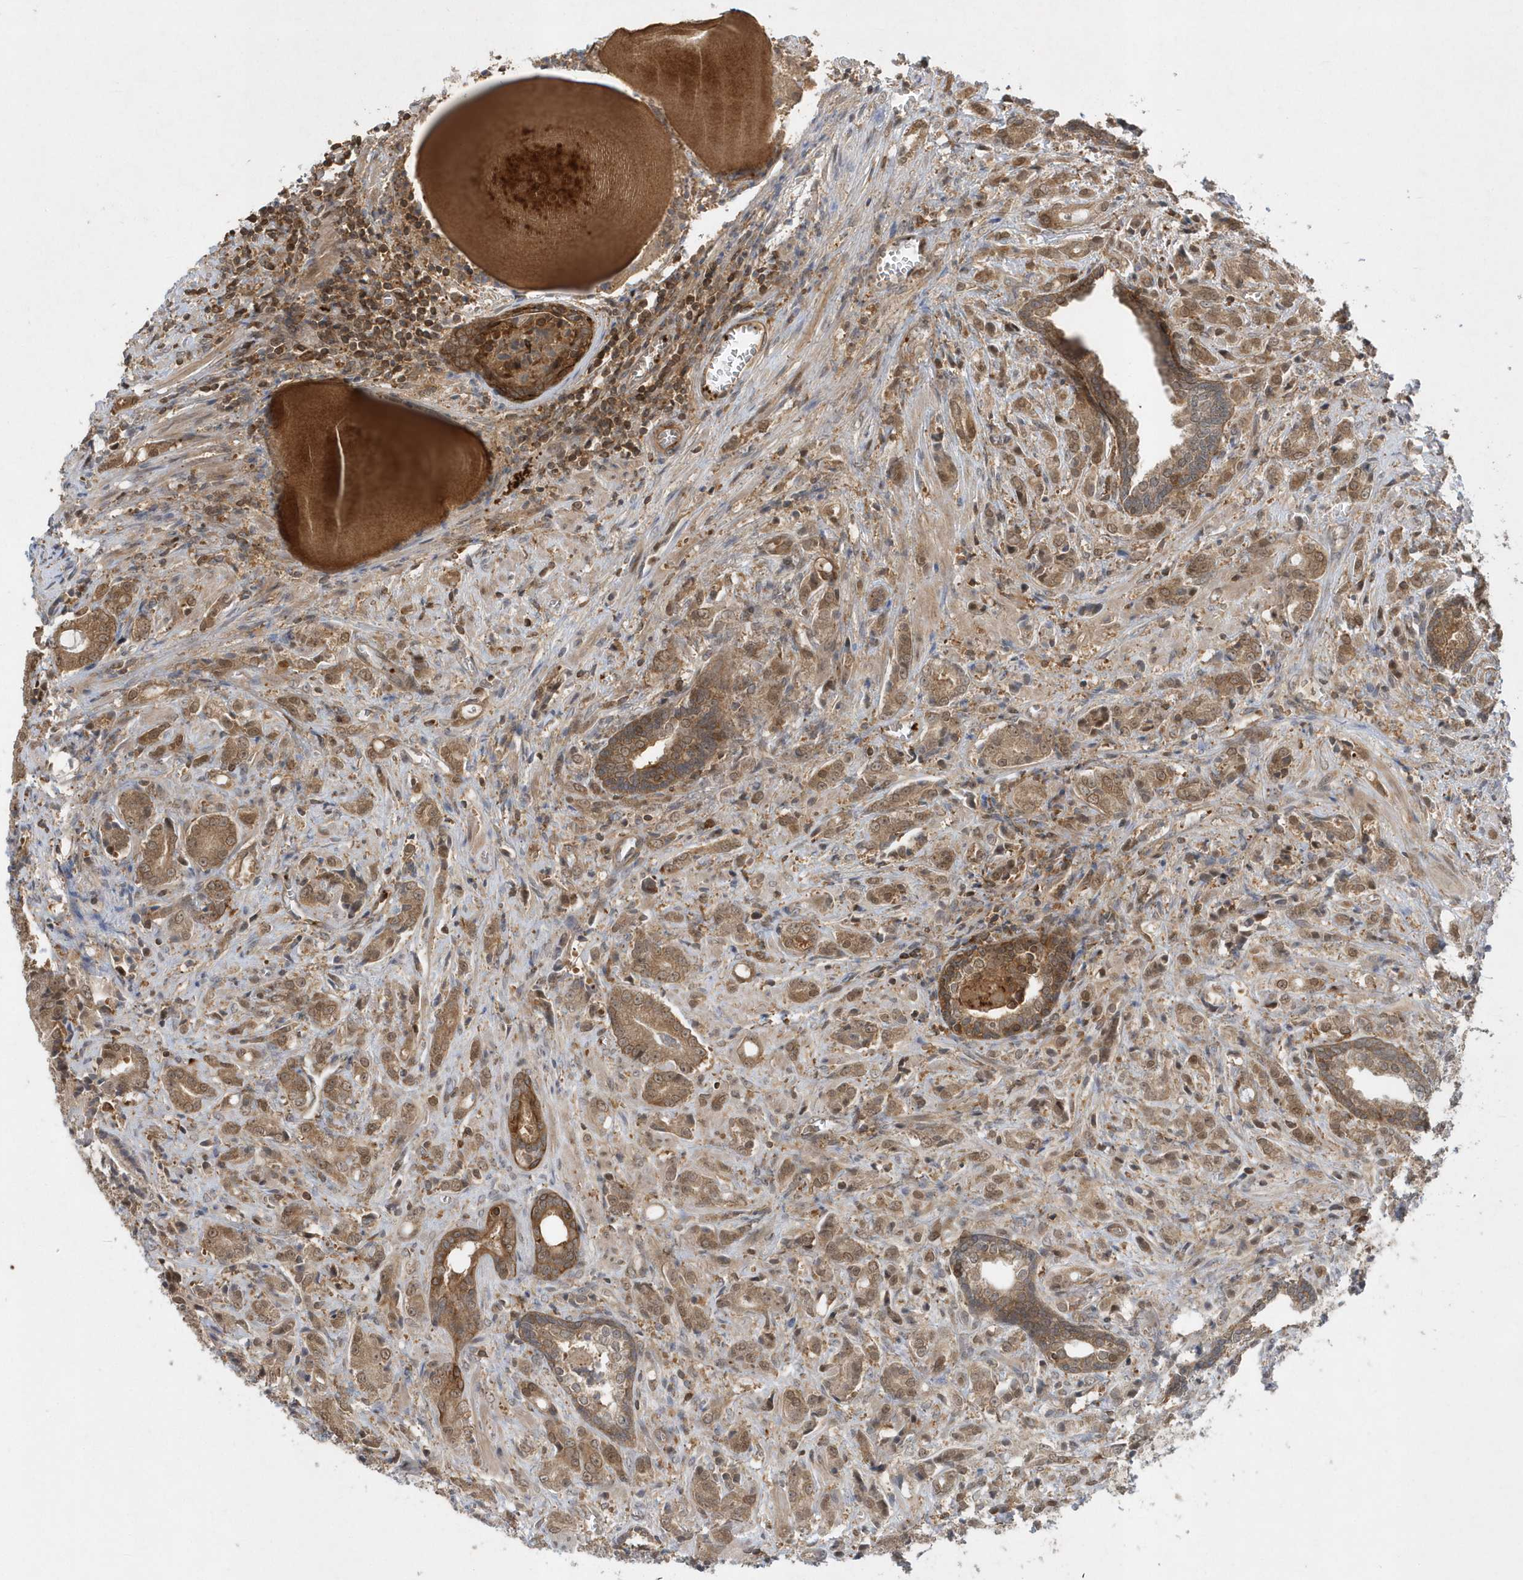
{"staining": {"intensity": "moderate", "quantity": ">75%", "location": "cytoplasmic/membranous"}, "tissue": "prostate cancer", "cell_type": "Tumor cells", "image_type": "cancer", "snomed": [{"axis": "morphology", "description": "Adenocarcinoma, High grade"}, {"axis": "topography", "description": "Prostate"}], "caption": "The image demonstrates immunohistochemical staining of adenocarcinoma (high-grade) (prostate). There is moderate cytoplasmic/membranous staining is present in approximately >75% of tumor cells.", "gene": "ACYP1", "patient": {"sex": "male", "age": 57}}